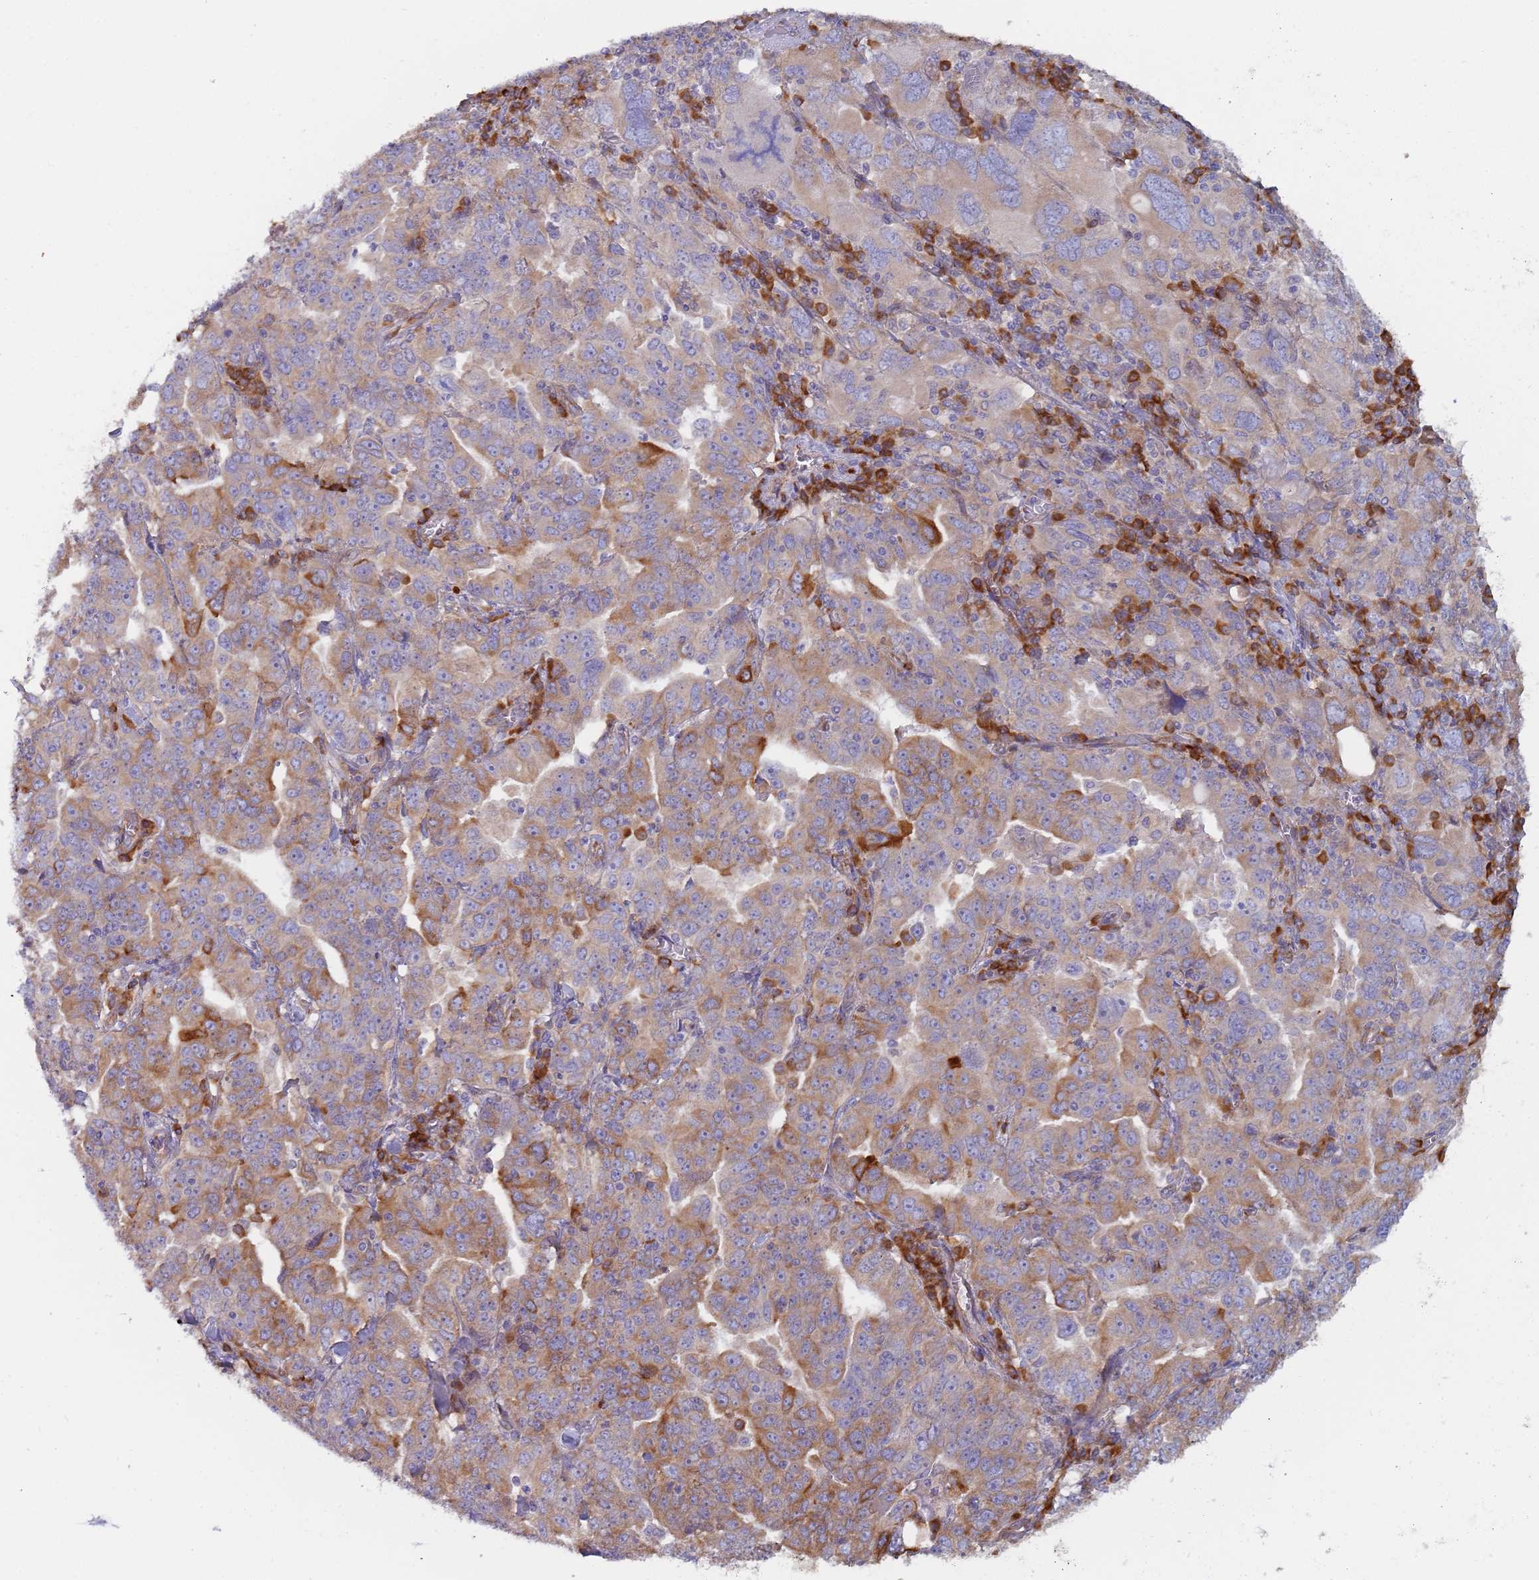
{"staining": {"intensity": "moderate", "quantity": ">75%", "location": "cytoplasmic/membranous"}, "tissue": "ovarian cancer", "cell_type": "Tumor cells", "image_type": "cancer", "snomed": [{"axis": "morphology", "description": "Carcinoma, endometroid"}, {"axis": "topography", "description": "Ovary"}], "caption": "Protein staining demonstrates moderate cytoplasmic/membranous positivity in approximately >75% of tumor cells in endometroid carcinoma (ovarian).", "gene": "ZNF844", "patient": {"sex": "female", "age": 62}}